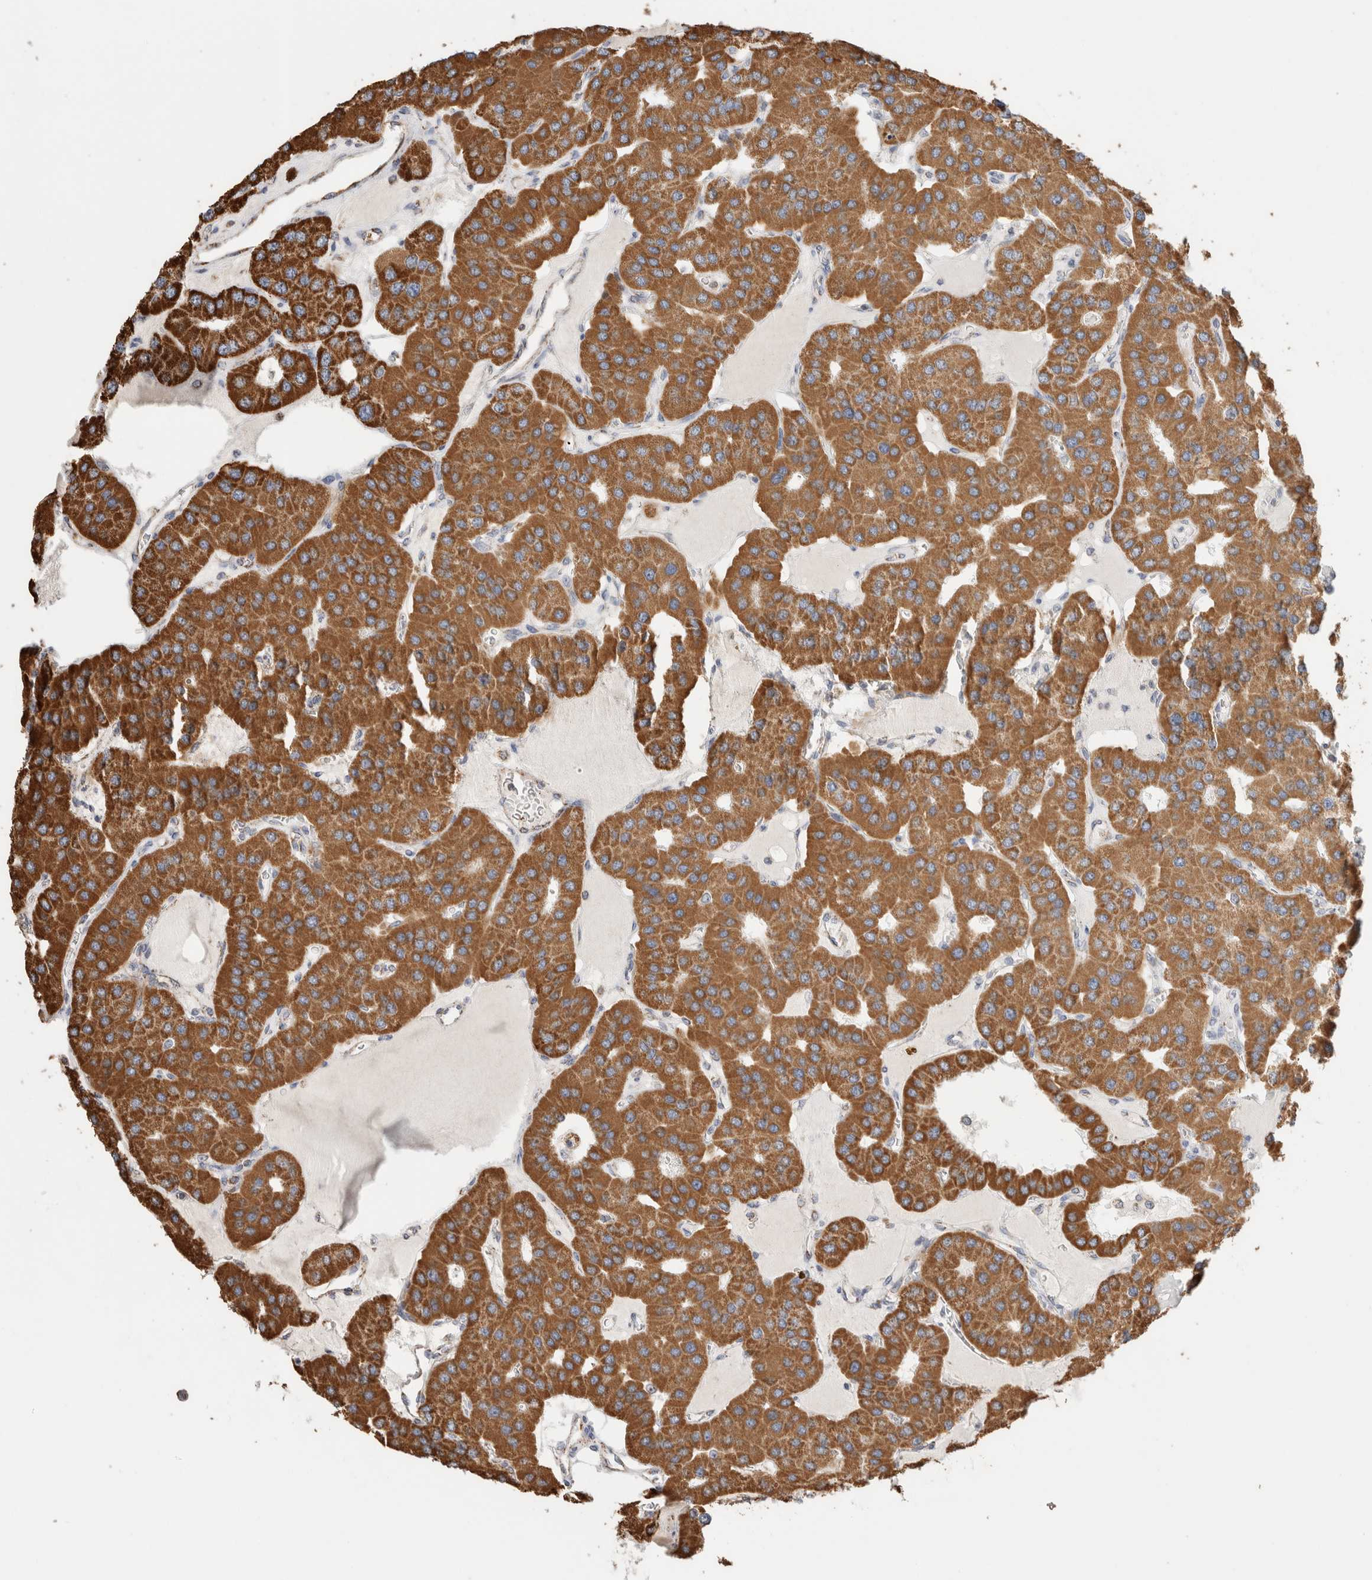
{"staining": {"intensity": "moderate", "quantity": ">75%", "location": "cytoplasmic/membranous"}, "tissue": "parathyroid gland", "cell_type": "Glandular cells", "image_type": "normal", "snomed": [{"axis": "morphology", "description": "Normal tissue, NOS"}, {"axis": "morphology", "description": "Adenoma, NOS"}, {"axis": "topography", "description": "Parathyroid gland"}], "caption": "DAB (3,3'-diaminobenzidine) immunohistochemical staining of normal human parathyroid gland reveals moderate cytoplasmic/membranous protein staining in approximately >75% of glandular cells. (IHC, brightfield microscopy, high magnification).", "gene": "C1QBP", "patient": {"sex": "female", "age": 86}}